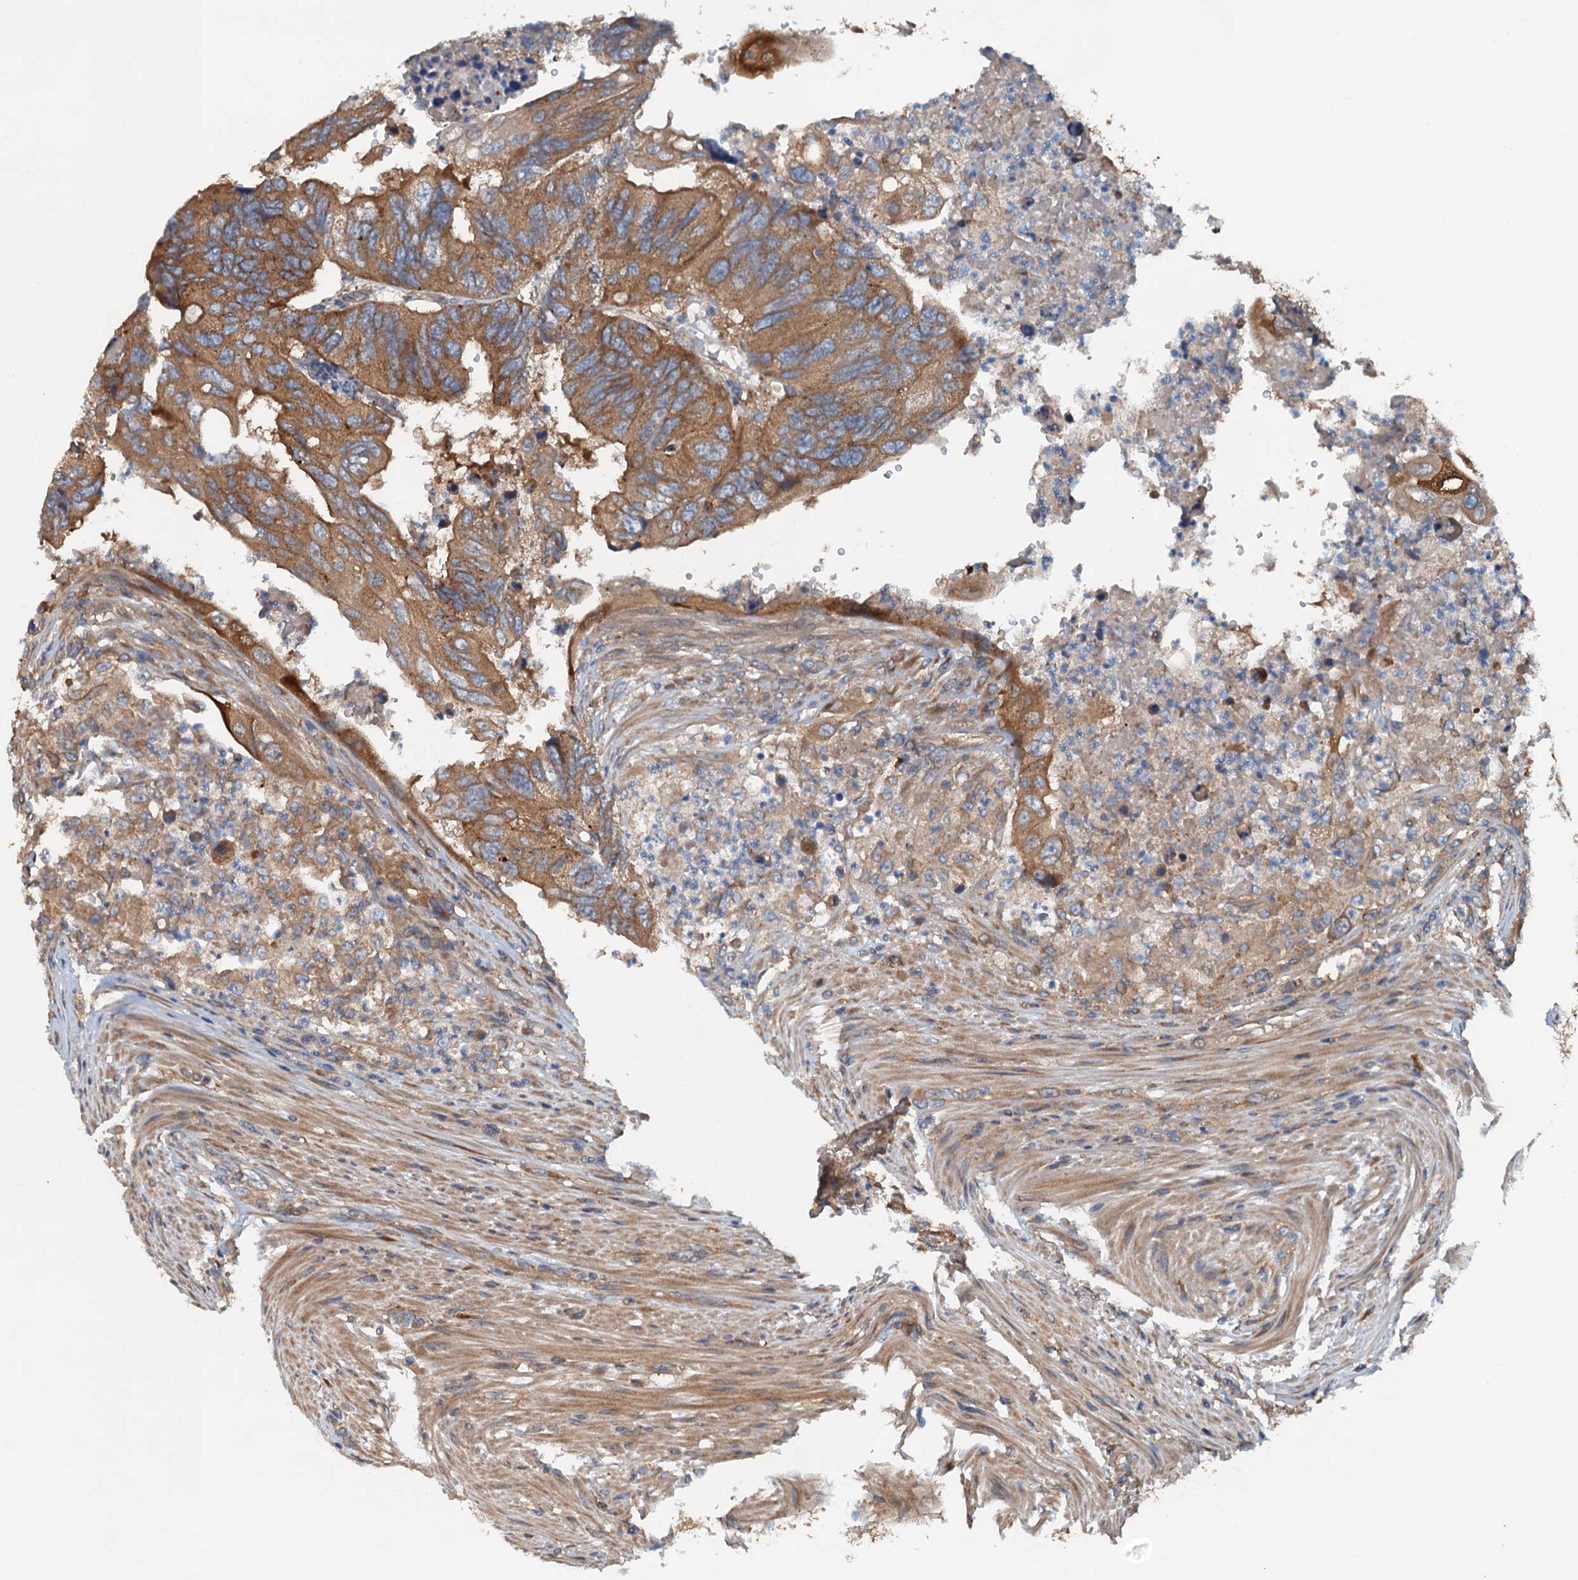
{"staining": {"intensity": "moderate", "quantity": ">75%", "location": "cytoplasmic/membranous"}, "tissue": "colorectal cancer", "cell_type": "Tumor cells", "image_type": "cancer", "snomed": [{"axis": "morphology", "description": "Adenocarcinoma, NOS"}, {"axis": "topography", "description": "Rectum"}], "caption": "An image of colorectal cancer stained for a protein exhibits moderate cytoplasmic/membranous brown staining in tumor cells.", "gene": "COG3", "patient": {"sex": "male", "age": 63}}